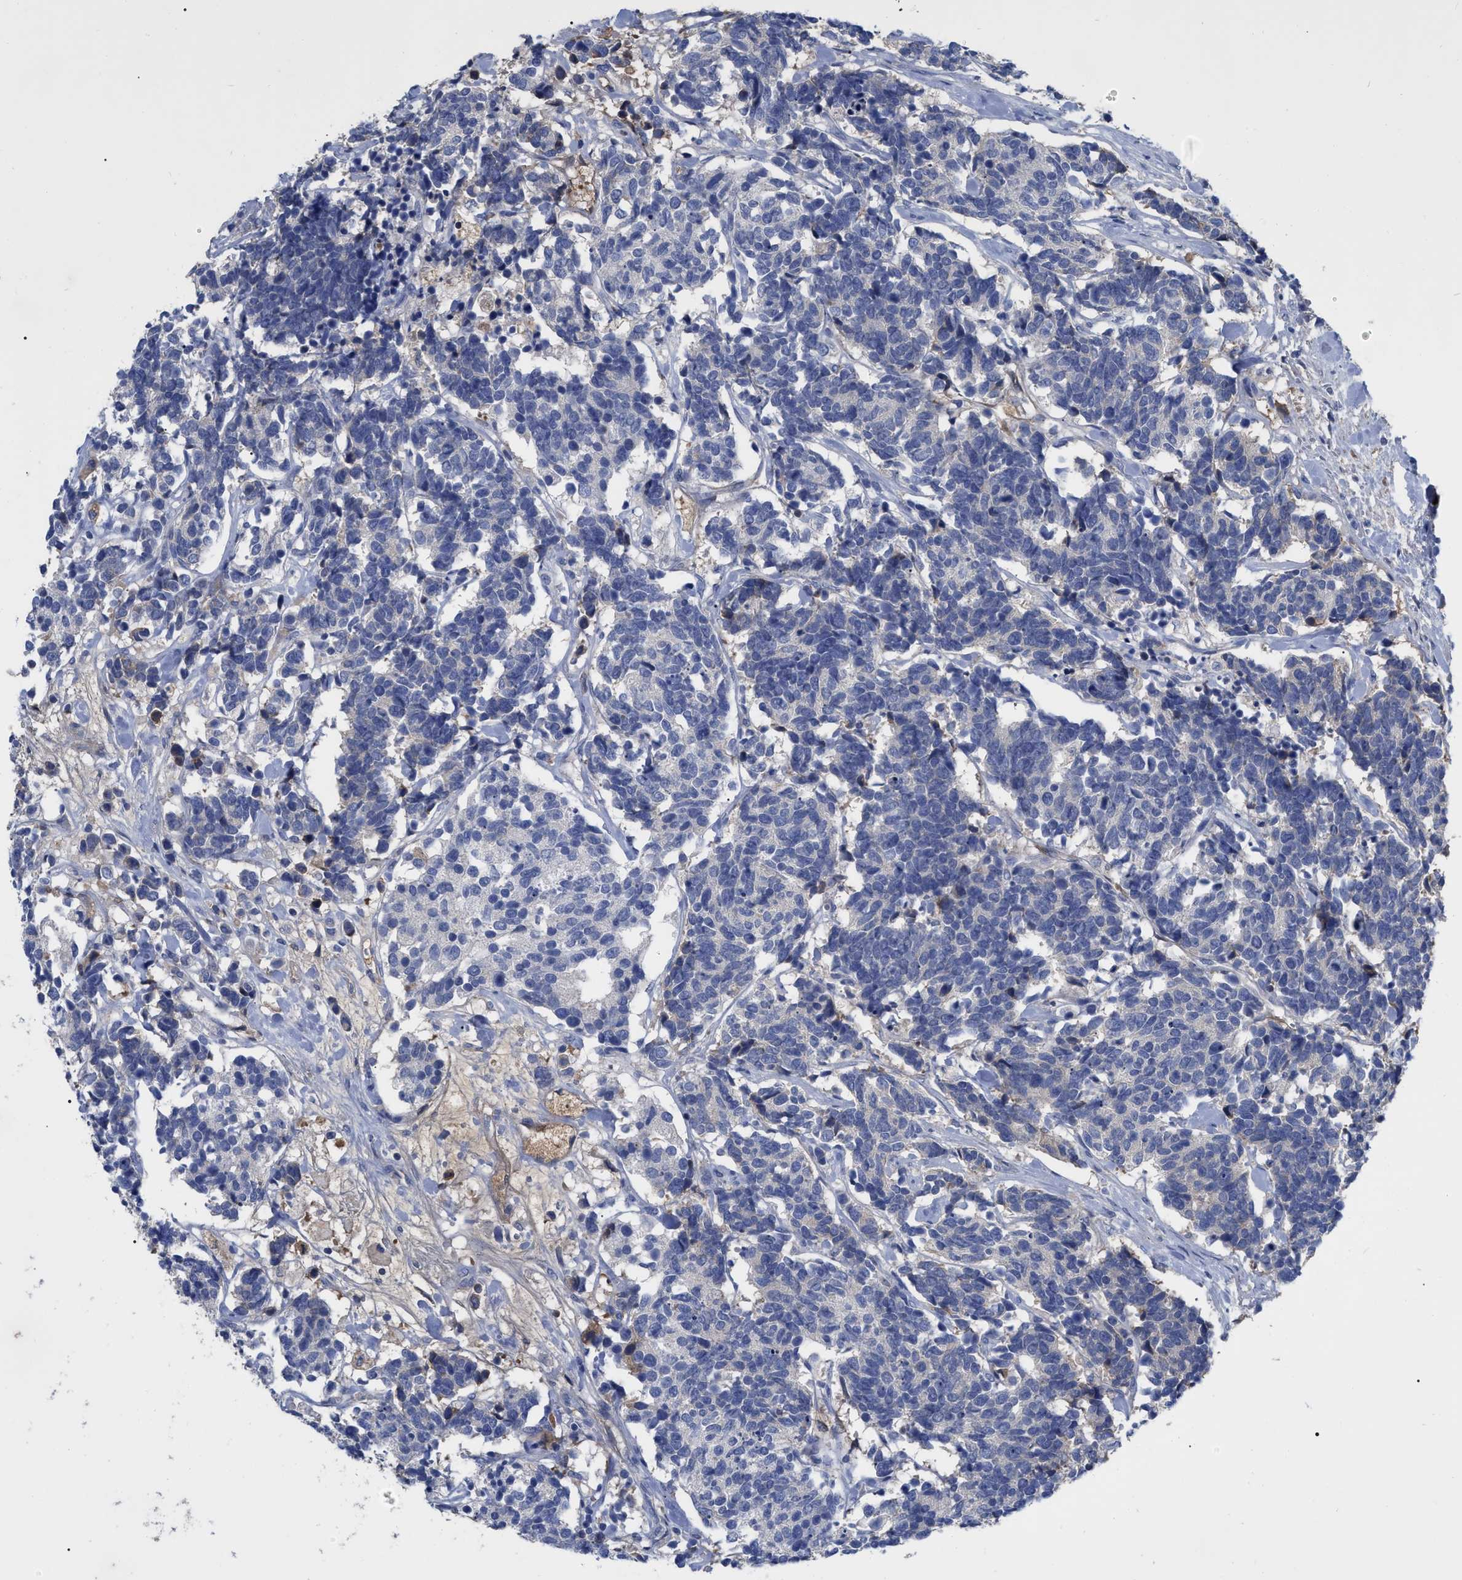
{"staining": {"intensity": "negative", "quantity": "none", "location": "none"}, "tissue": "carcinoid", "cell_type": "Tumor cells", "image_type": "cancer", "snomed": [{"axis": "morphology", "description": "Carcinoma, NOS"}, {"axis": "morphology", "description": "Carcinoid, malignant, NOS"}, {"axis": "topography", "description": "Urinary bladder"}], "caption": "This is an IHC histopathology image of human carcinoid. There is no staining in tumor cells.", "gene": "IGHV5-51", "patient": {"sex": "male", "age": 57}}